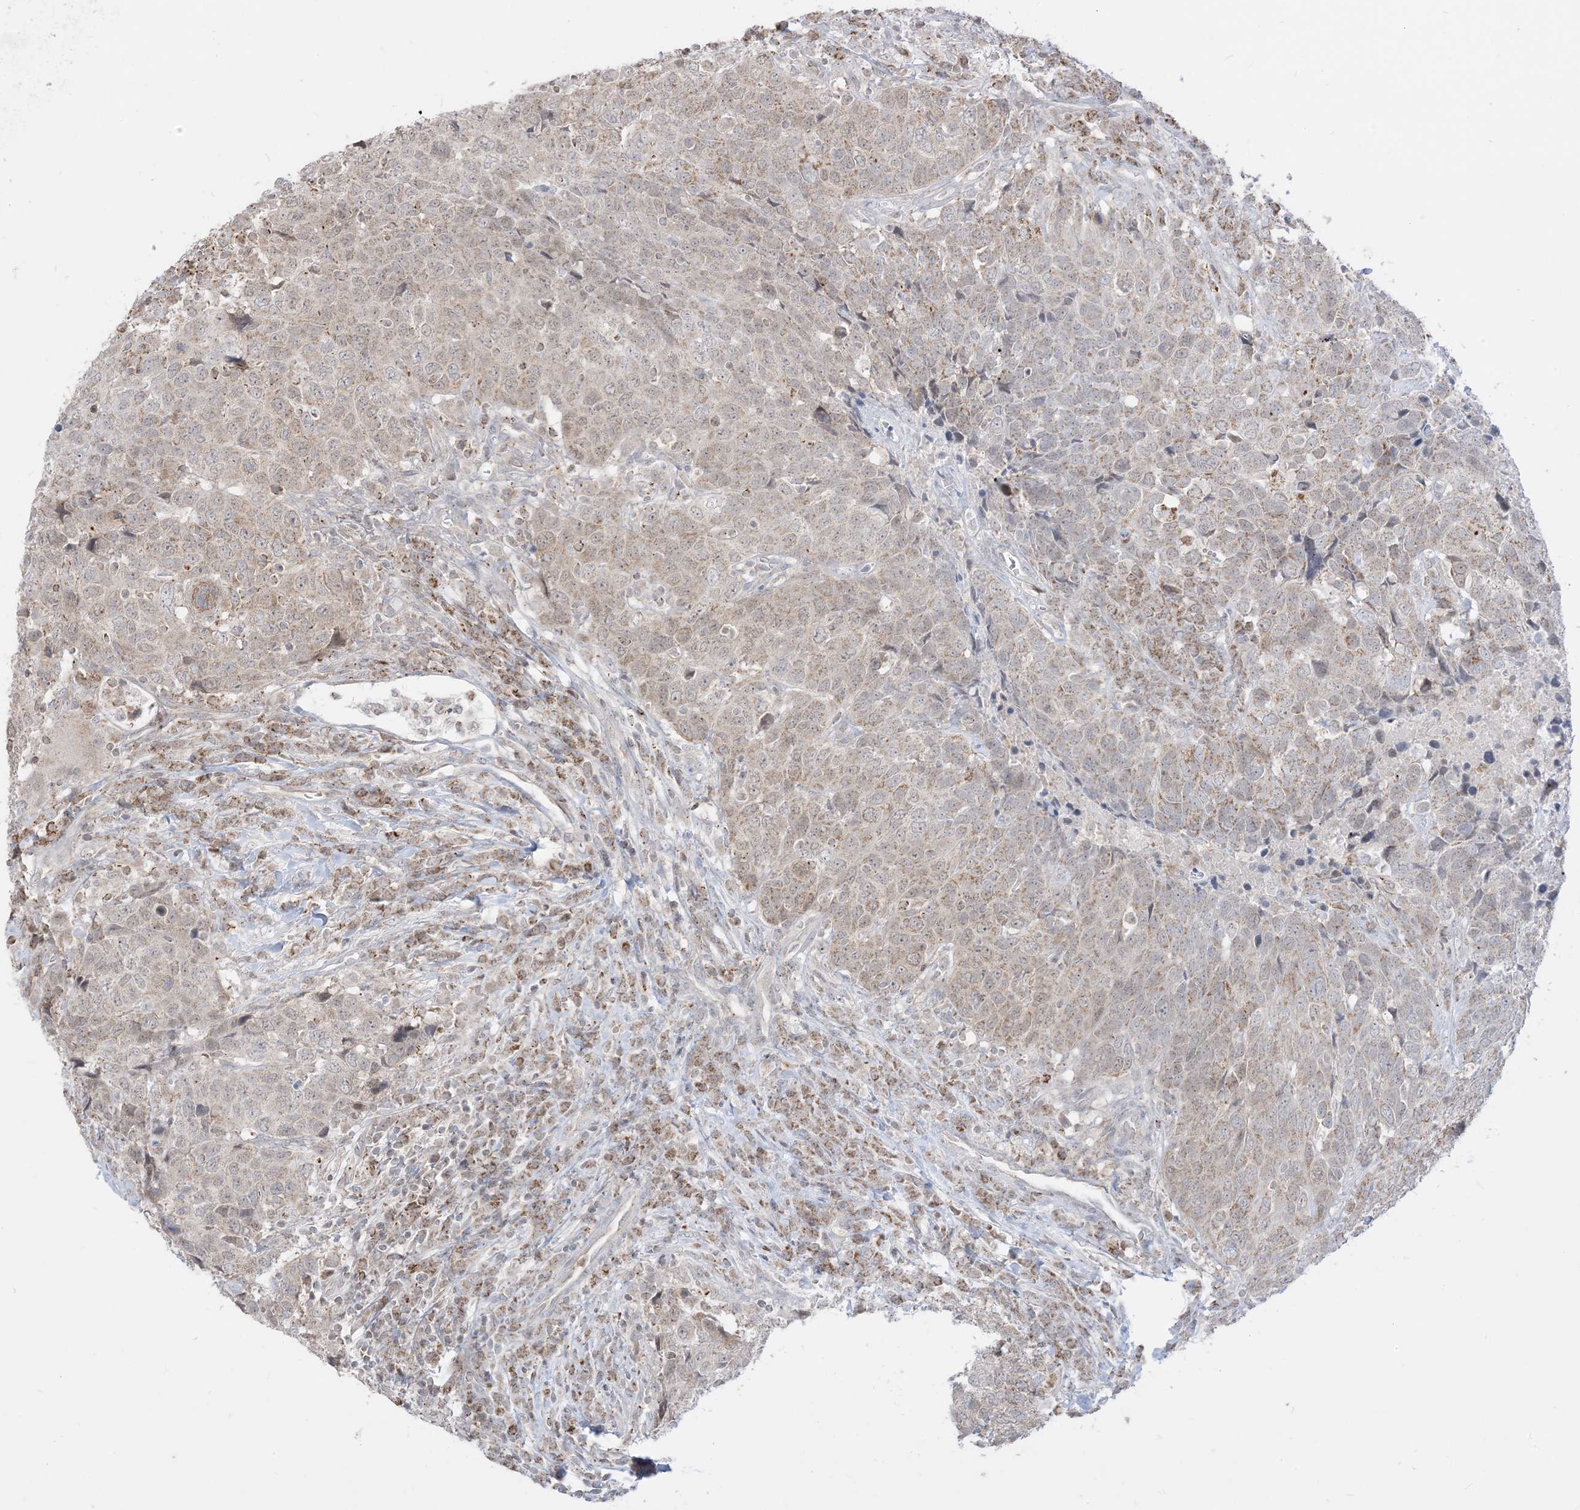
{"staining": {"intensity": "weak", "quantity": "<25%", "location": "cytoplasmic/membranous"}, "tissue": "head and neck cancer", "cell_type": "Tumor cells", "image_type": "cancer", "snomed": [{"axis": "morphology", "description": "Squamous cell carcinoma, NOS"}, {"axis": "topography", "description": "Head-Neck"}], "caption": "This is a photomicrograph of immunohistochemistry staining of head and neck cancer, which shows no staining in tumor cells.", "gene": "KANSL3", "patient": {"sex": "male", "age": 66}}